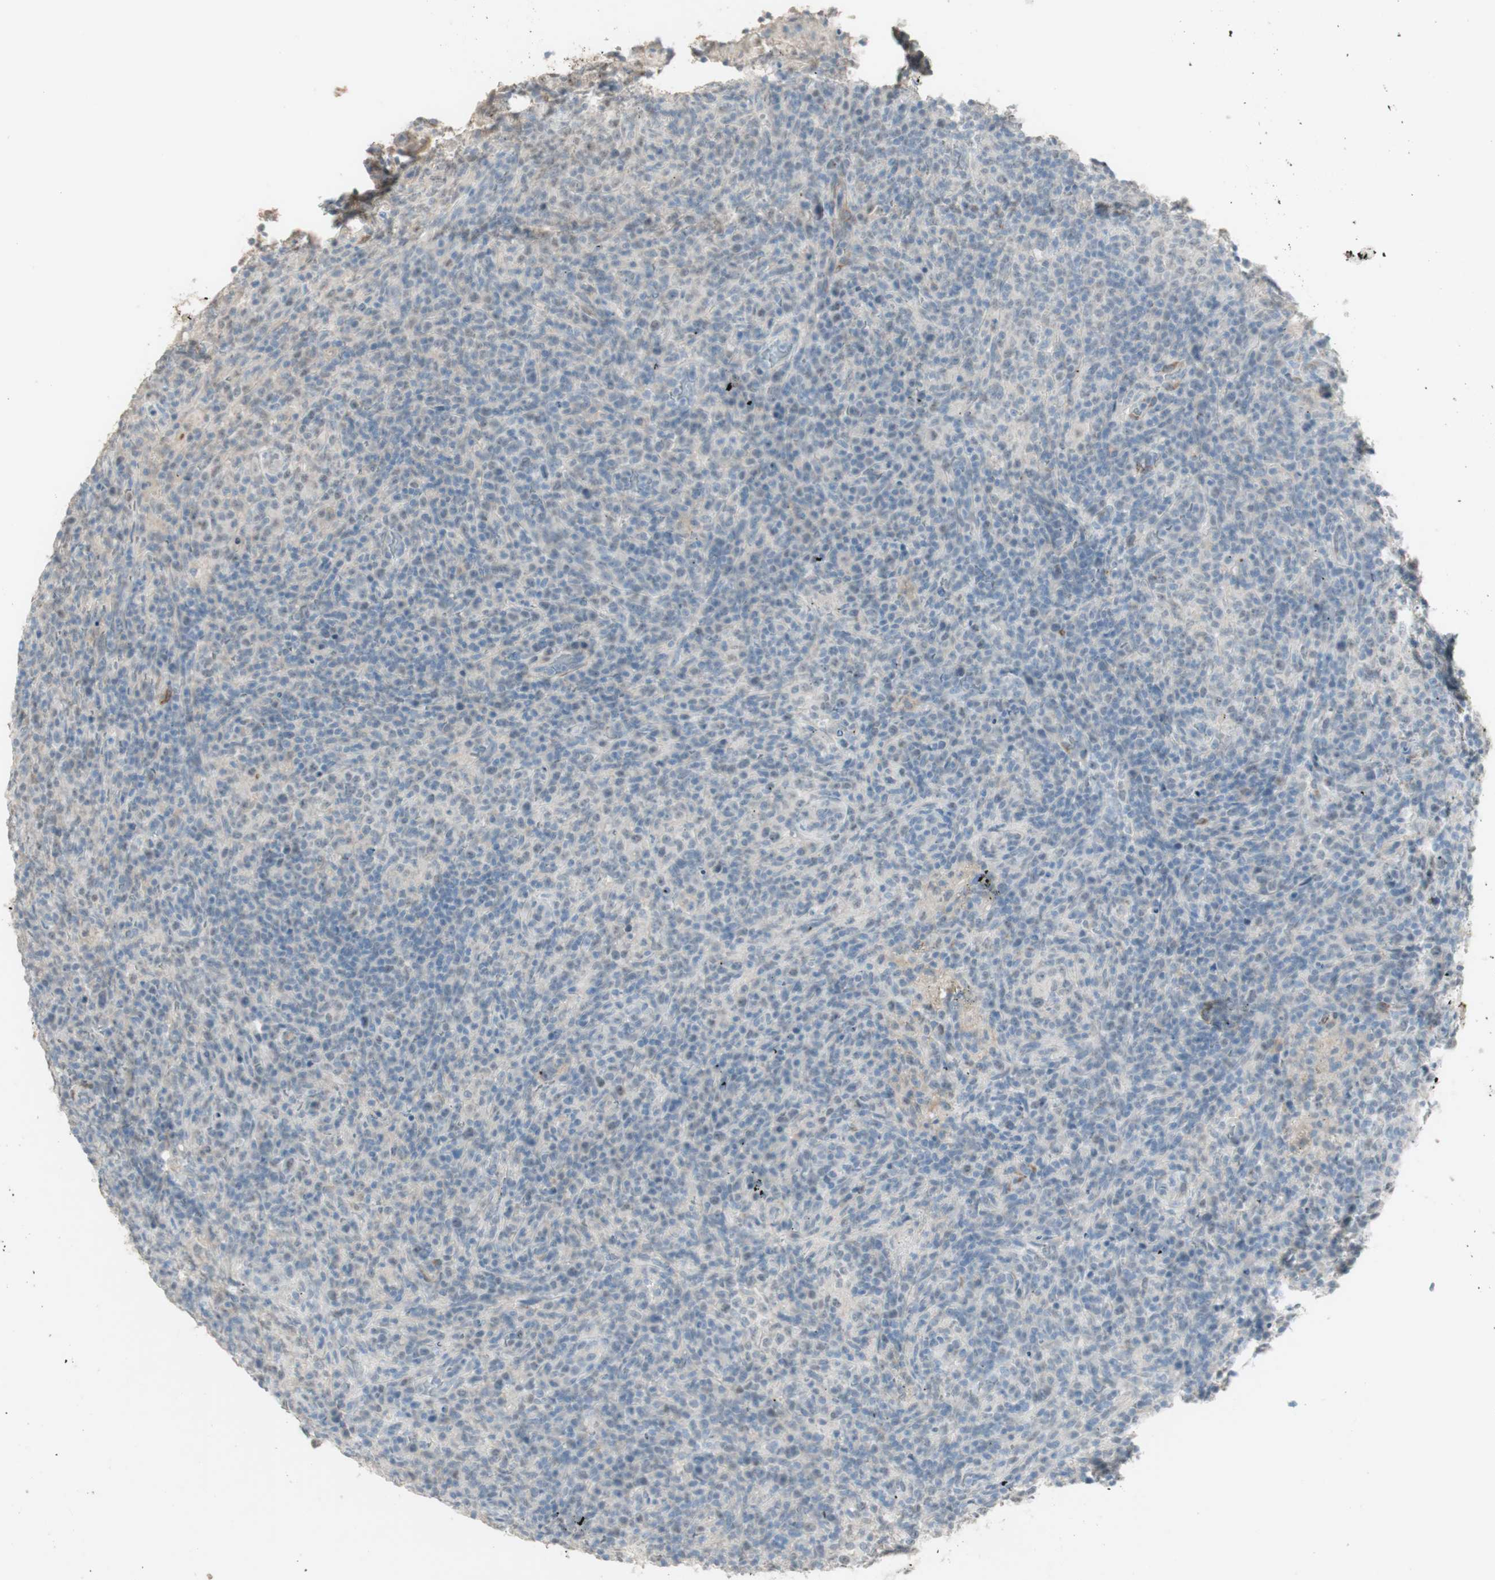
{"staining": {"intensity": "negative", "quantity": "none", "location": "none"}, "tissue": "lymphoma", "cell_type": "Tumor cells", "image_type": "cancer", "snomed": [{"axis": "morphology", "description": "Malignant lymphoma, non-Hodgkin's type, High grade"}, {"axis": "topography", "description": "Lymph node"}], "caption": "The immunohistochemistry (IHC) histopathology image has no significant positivity in tumor cells of lymphoma tissue.", "gene": "MUC3A", "patient": {"sex": "female", "age": 76}}